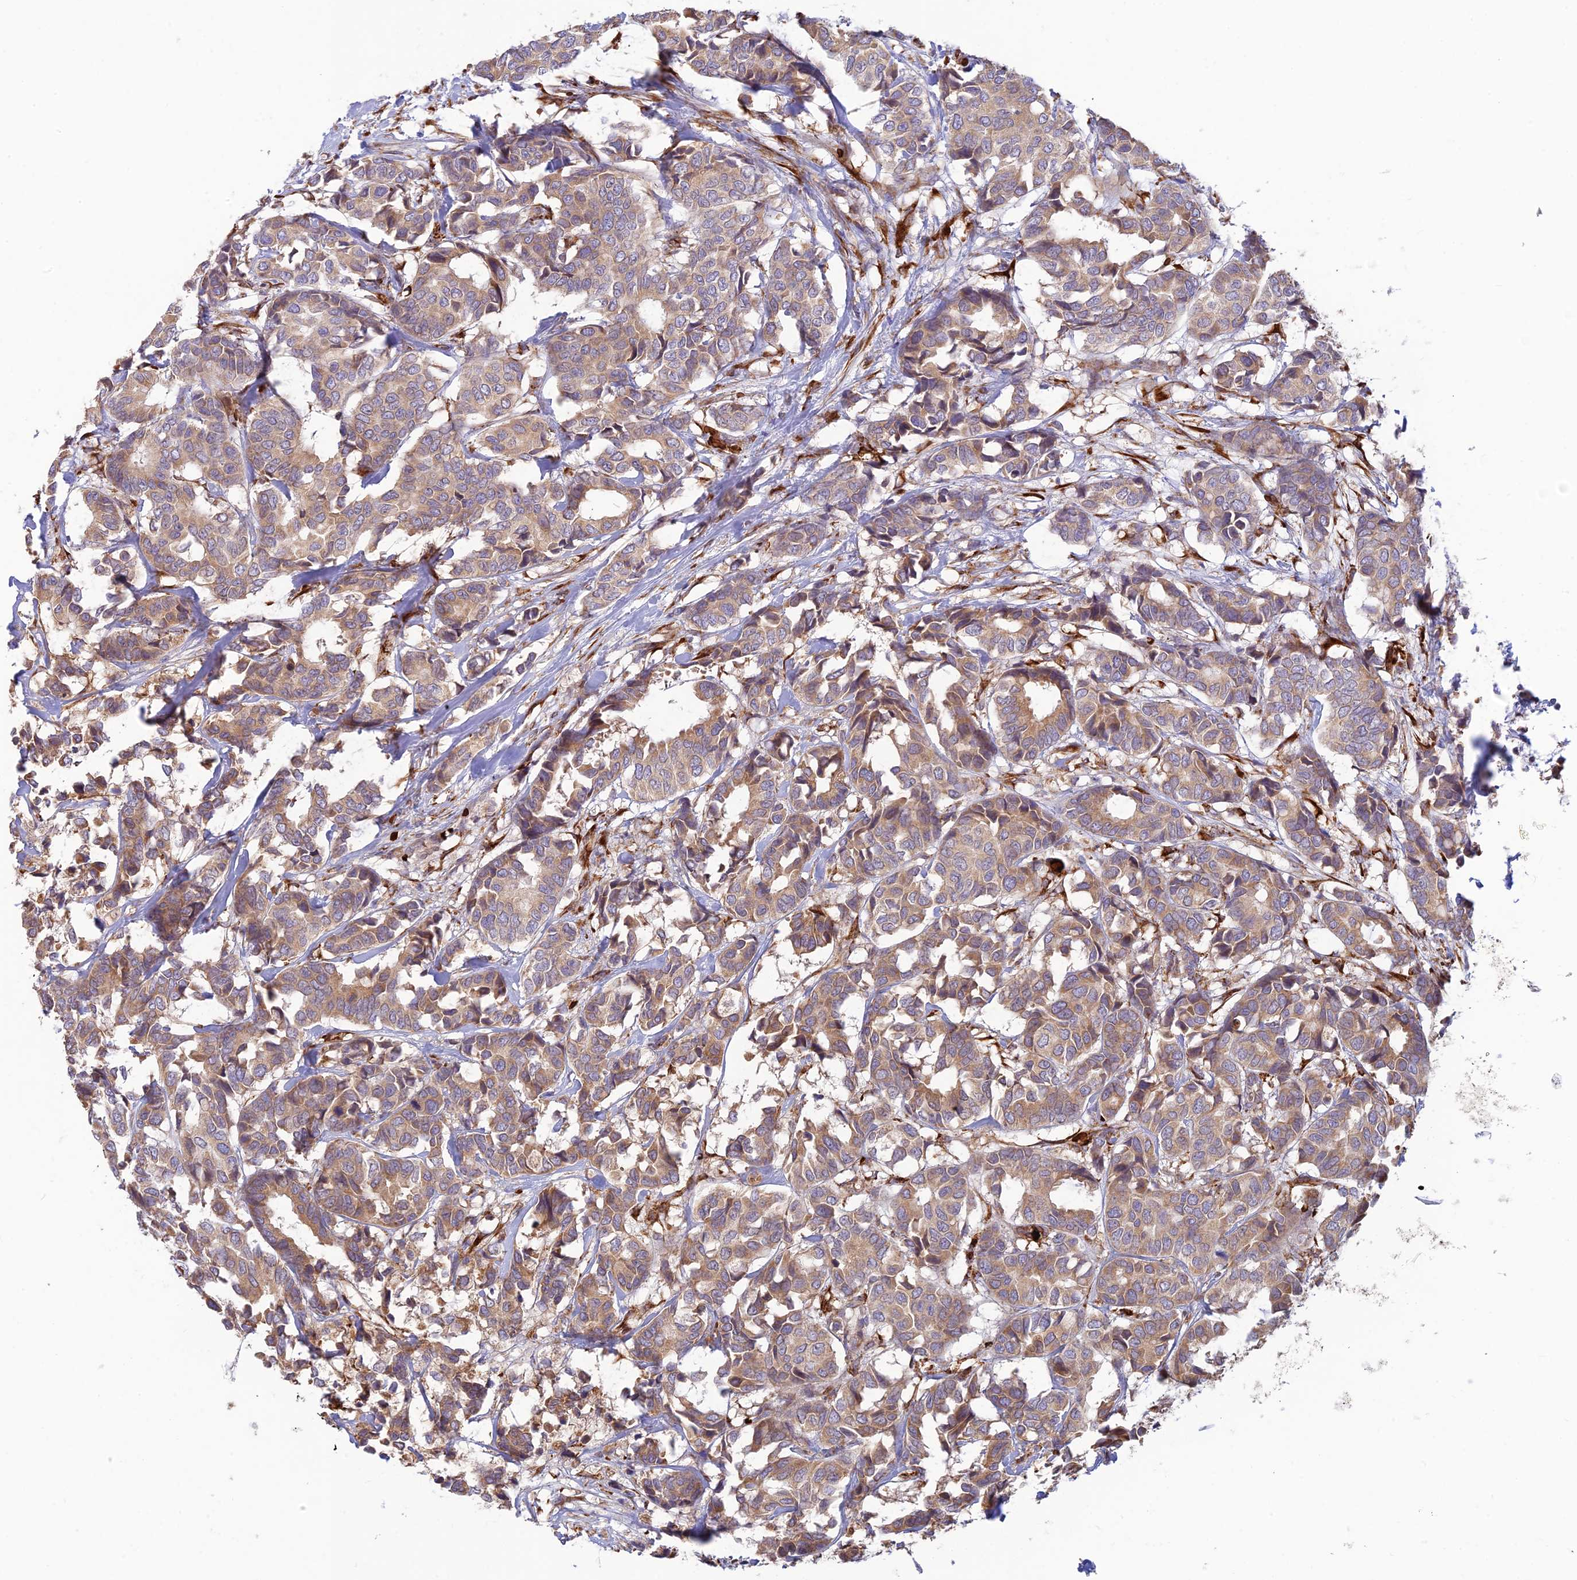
{"staining": {"intensity": "weak", "quantity": ">75%", "location": "cytoplasmic/membranous"}, "tissue": "breast cancer", "cell_type": "Tumor cells", "image_type": "cancer", "snomed": [{"axis": "morphology", "description": "Normal tissue, NOS"}, {"axis": "morphology", "description": "Duct carcinoma"}, {"axis": "topography", "description": "Breast"}], "caption": "Immunohistochemistry (IHC) (DAB) staining of human breast intraductal carcinoma displays weak cytoplasmic/membranous protein staining in about >75% of tumor cells.", "gene": "UFSP2", "patient": {"sex": "female", "age": 87}}